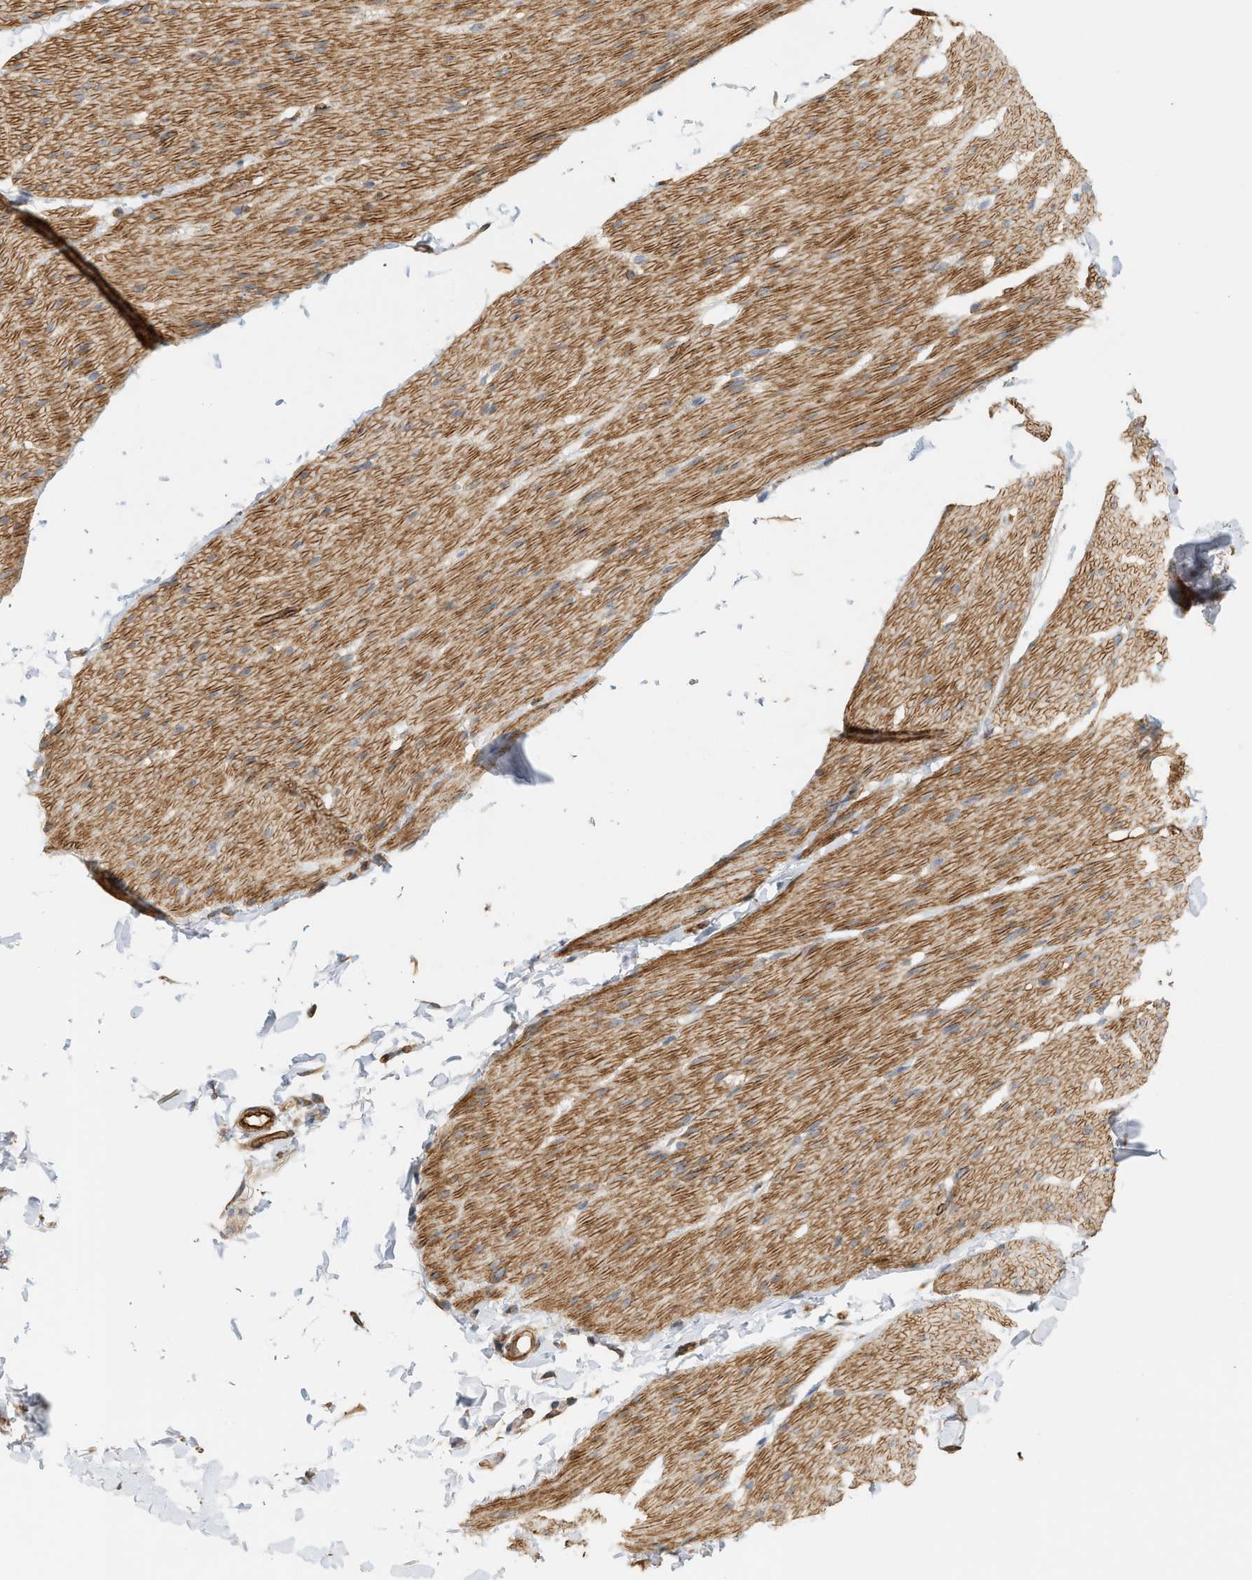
{"staining": {"intensity": "moderate", "quantity": ">75%", "location": "cytoplasmic/membranous"}, "tissue": "smooth muscle", "cell_type": "Smooth muscle cells", "image_type": "normal", "snomed": [{"axis": "morphology", "description": "Normal tissue, NOS"}, {"axis": "topography", "description": "Smooth muscle"}, {"axis": "topography", "description": "Colon"}], "caption": "Immunohistochemistry micrograph of benign human smooth muscle stained for a protein (brown), which reveals medium levels of moderate cytoplasmic/membranous positivity in about >75% of smooth muscle cells.", "gene": "SVOP", "patient": {"sex": "male", "age": 67}}